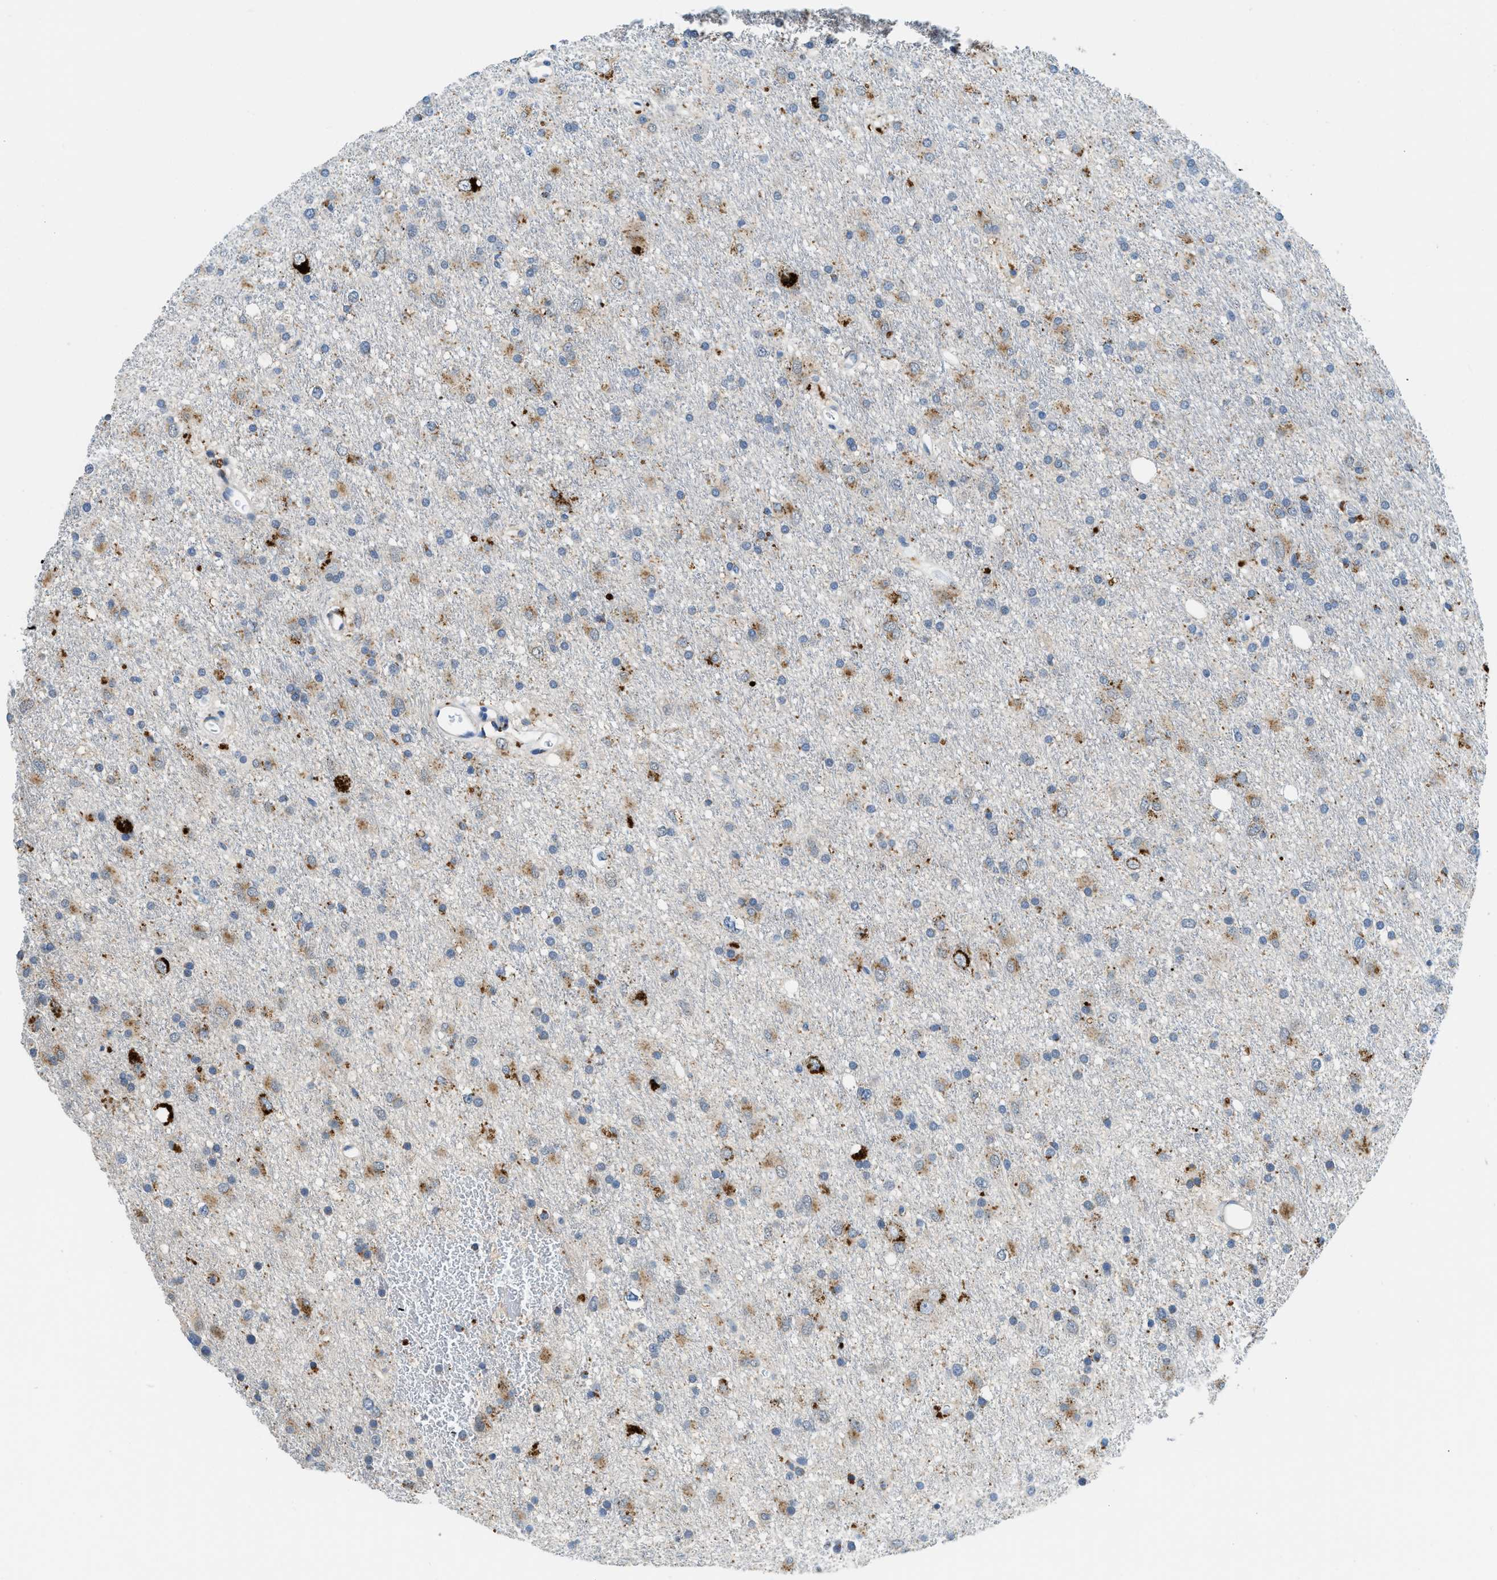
{"staining": {"intensity": "moderate", "quantity": "25%-75%", "location": "cytoplasmic/membranous"}, "tissue": "glioma", "cell_type": "Tumor cells", "image_type": "cancer", "snomed": [{"axis": "morphology", "description": "Glioma, malignant, Low grade"}, {"axis": "topography", "description": "Brain"}], "caption": "Protein staining exhibits moderate cytoplasmic/membranous positivity in approximately 25%-75% of tumor cells in malignant low-grade glioma.", "gene": "TSPAN3", "patient": {"sex": "male", "age": 77}}